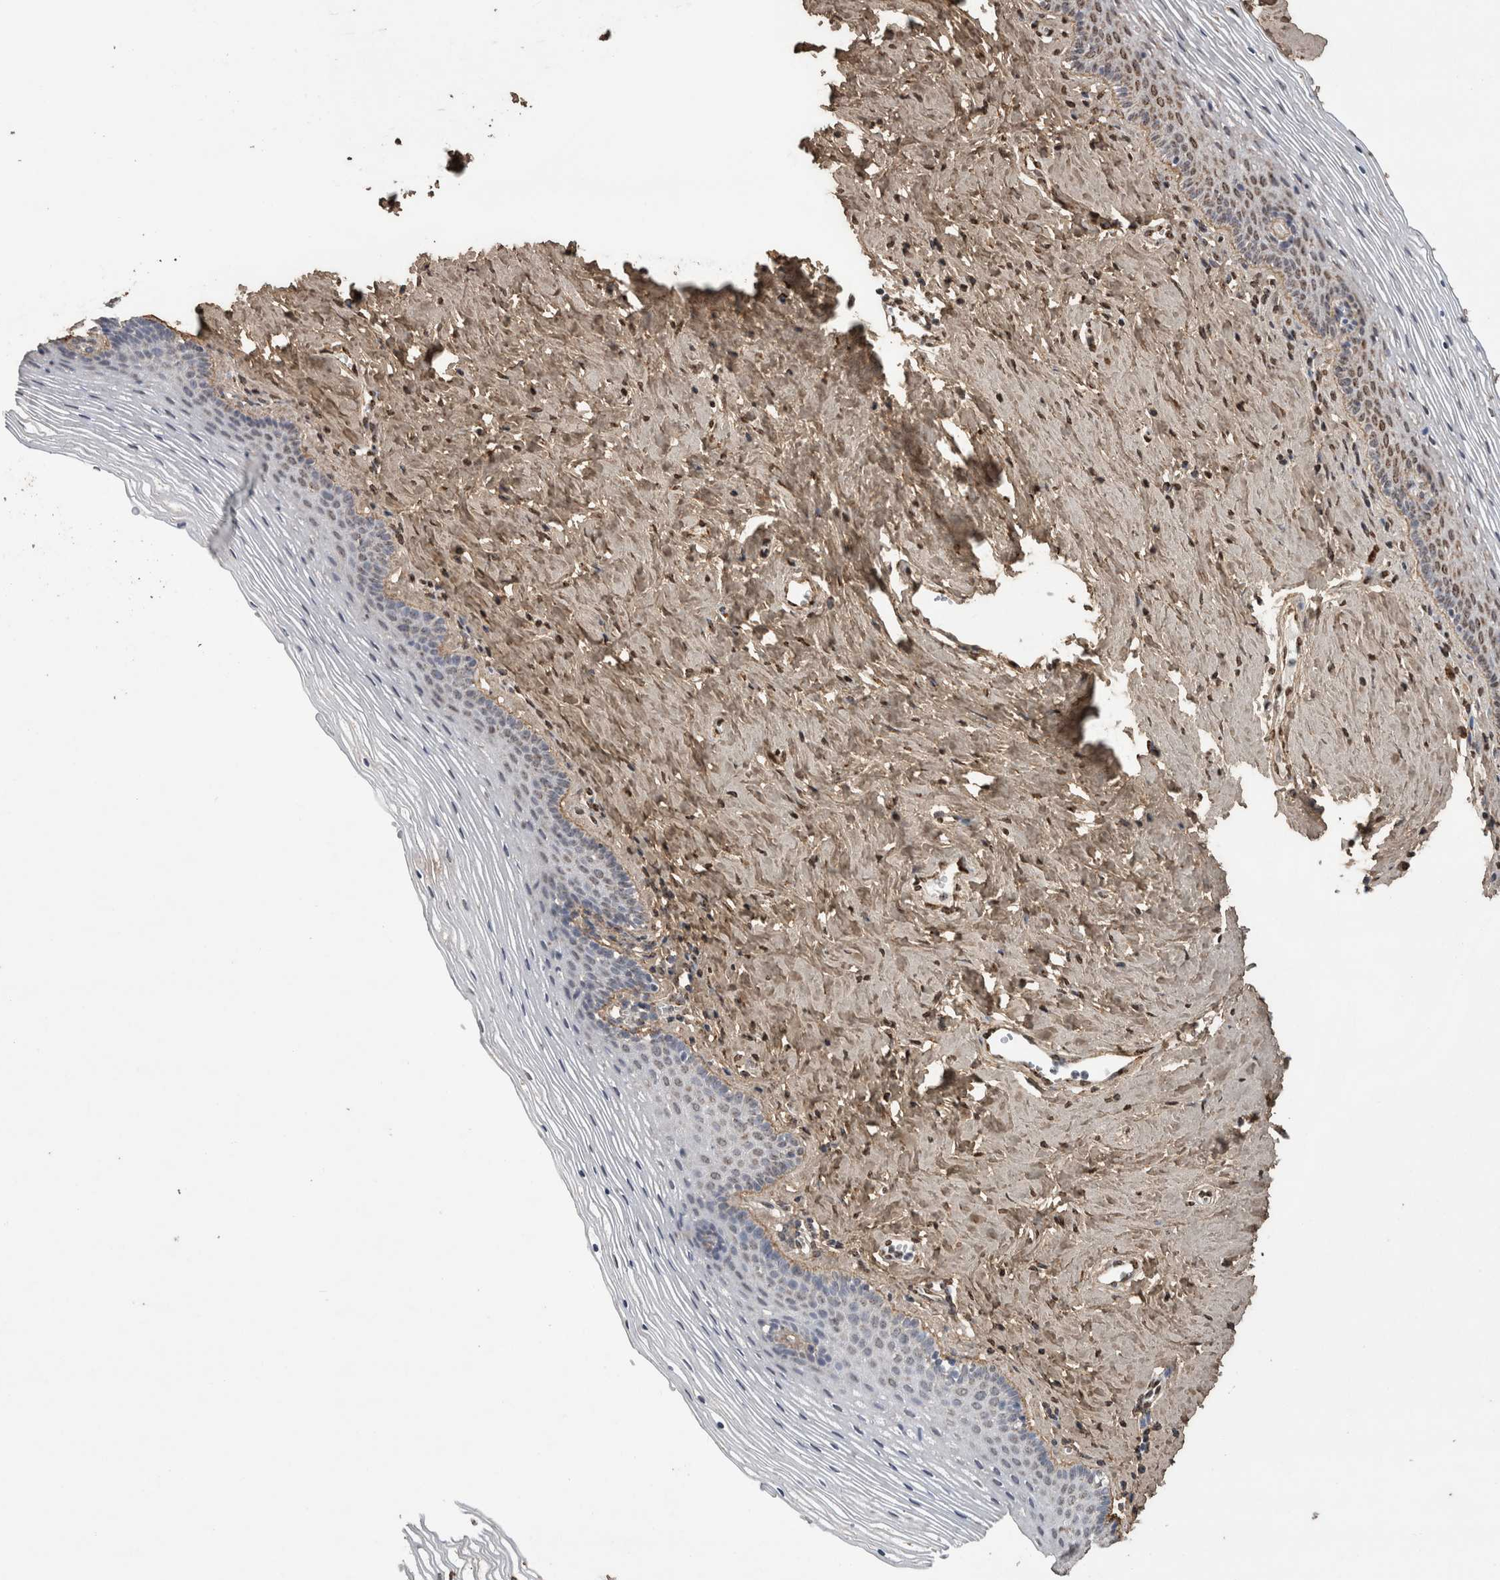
{"staining": {"intensity": "negative", "quantity": "none", "location": "none"}, "tissue": "vagina", "cell_type": "Squamous epithelial cells", "image_type": "normal", "snomed": [{"axis": "morphology", "description": "Normal tissue, NOS"}, {"axis": "topography", "description": "Vagina"}], "caption": "Immunohistochemistry (IHC) of unremarkable vagina displays no staining in squamous epithelial cells. (DAB immunohistochemistry (IHC), high magnification).", "gene": "C1QTNF5", "patient": {"sex": "female", "age": 32}}